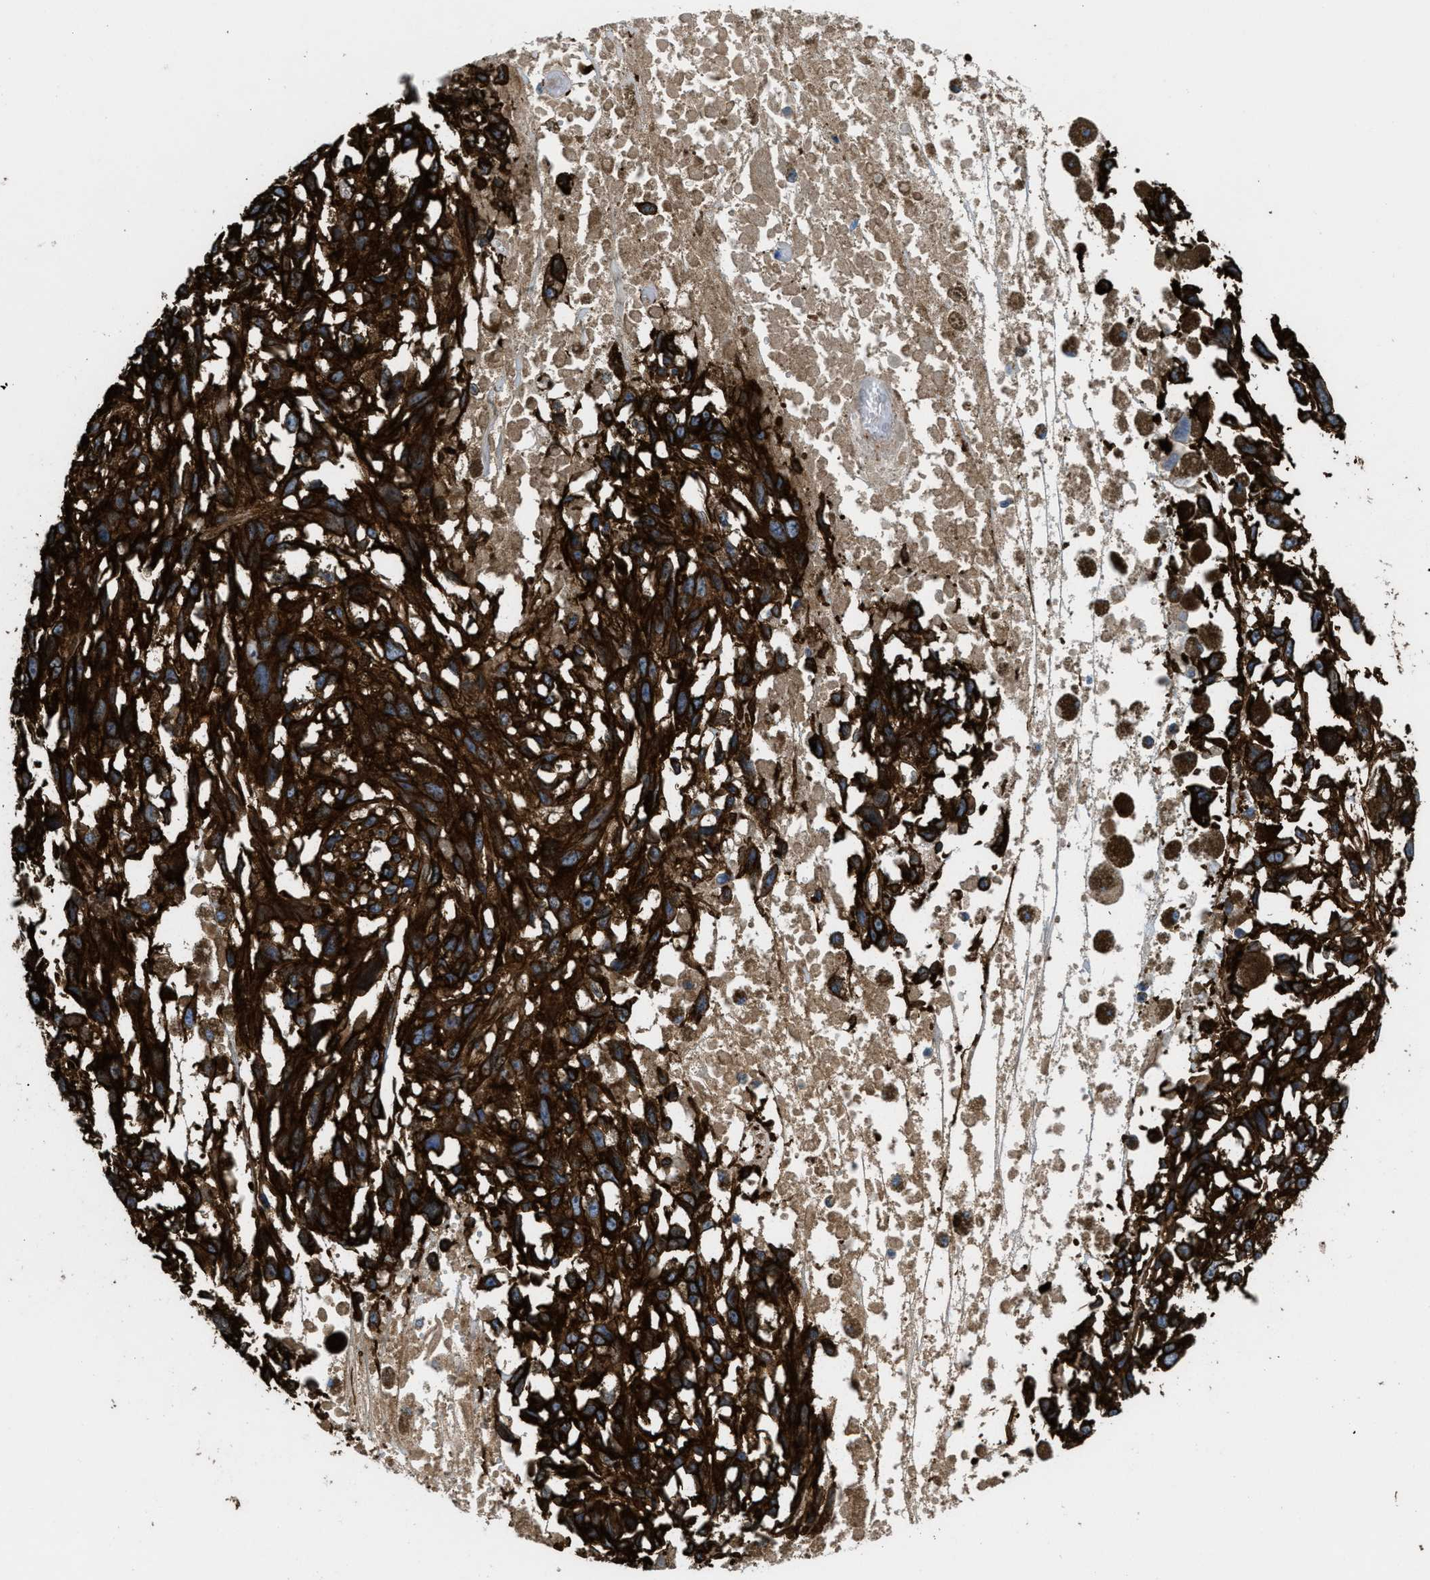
{"staining": {"intensity": "strong", "quantity": ">75%", "location": "cytoplasmic/membranous"}, "tissue": "melanoma", "cell_type": "Tumor cells", "image_type": "cancer", "snomed": [{"axis": "morphology", "description": "Malignant melanoma, Metastatic site"}, {"axis": "topography", "description": "Lymph node"}], "caption": "Strong cytoplasmic/membranous expression is appreciated in about >75% of tumor cells in melanoma. The staining was performed using DAB (3,3'-diaminobenzidine) to visualize the protein expression in brown, while the nuclei were stained in blue with hematoxylin (Magnification: 20x).", "gene": "CALD1", "patient": {"sex": "male", "age": 59}}